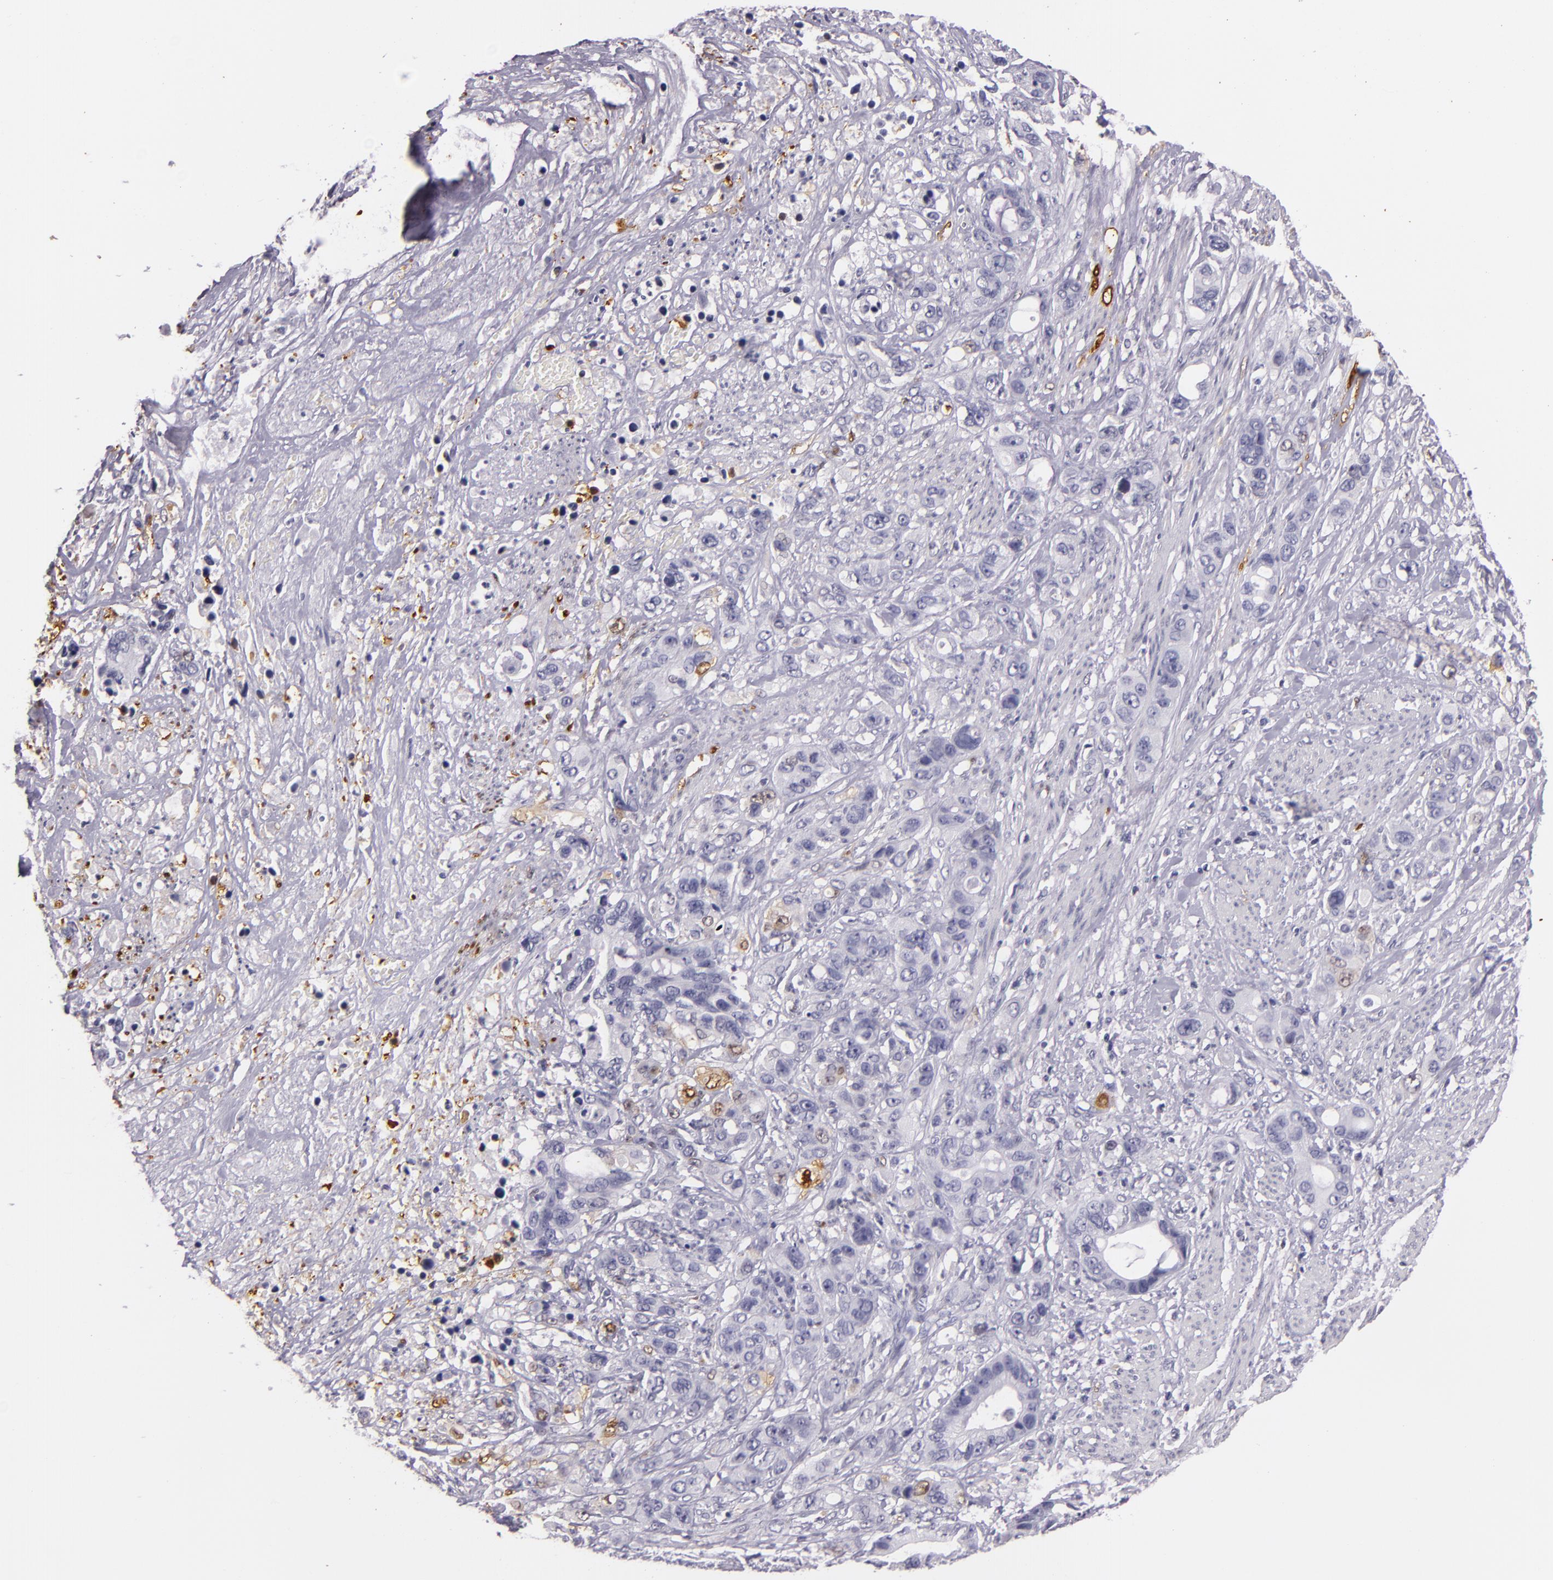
{"staining": {"intensity": "weak", "quantity": "<25%", "location": "nuclear"}, "tissue": "stomach cancer", "cell_type": "Tumor cells", "image_type": "cancer", "snomed": [{"axis": "morphology", "description": "Adenocarcinoma, NOS"}, {"axis": "topography", "description": "Stomach, upper"}], "caption": "The immunohistochemistry (IHC) image has no significant staining in tumor cells of stomach adenocarcinoma tissue.", "gene": "MT1A", "patient": {"sex": "male", "age": 47}}